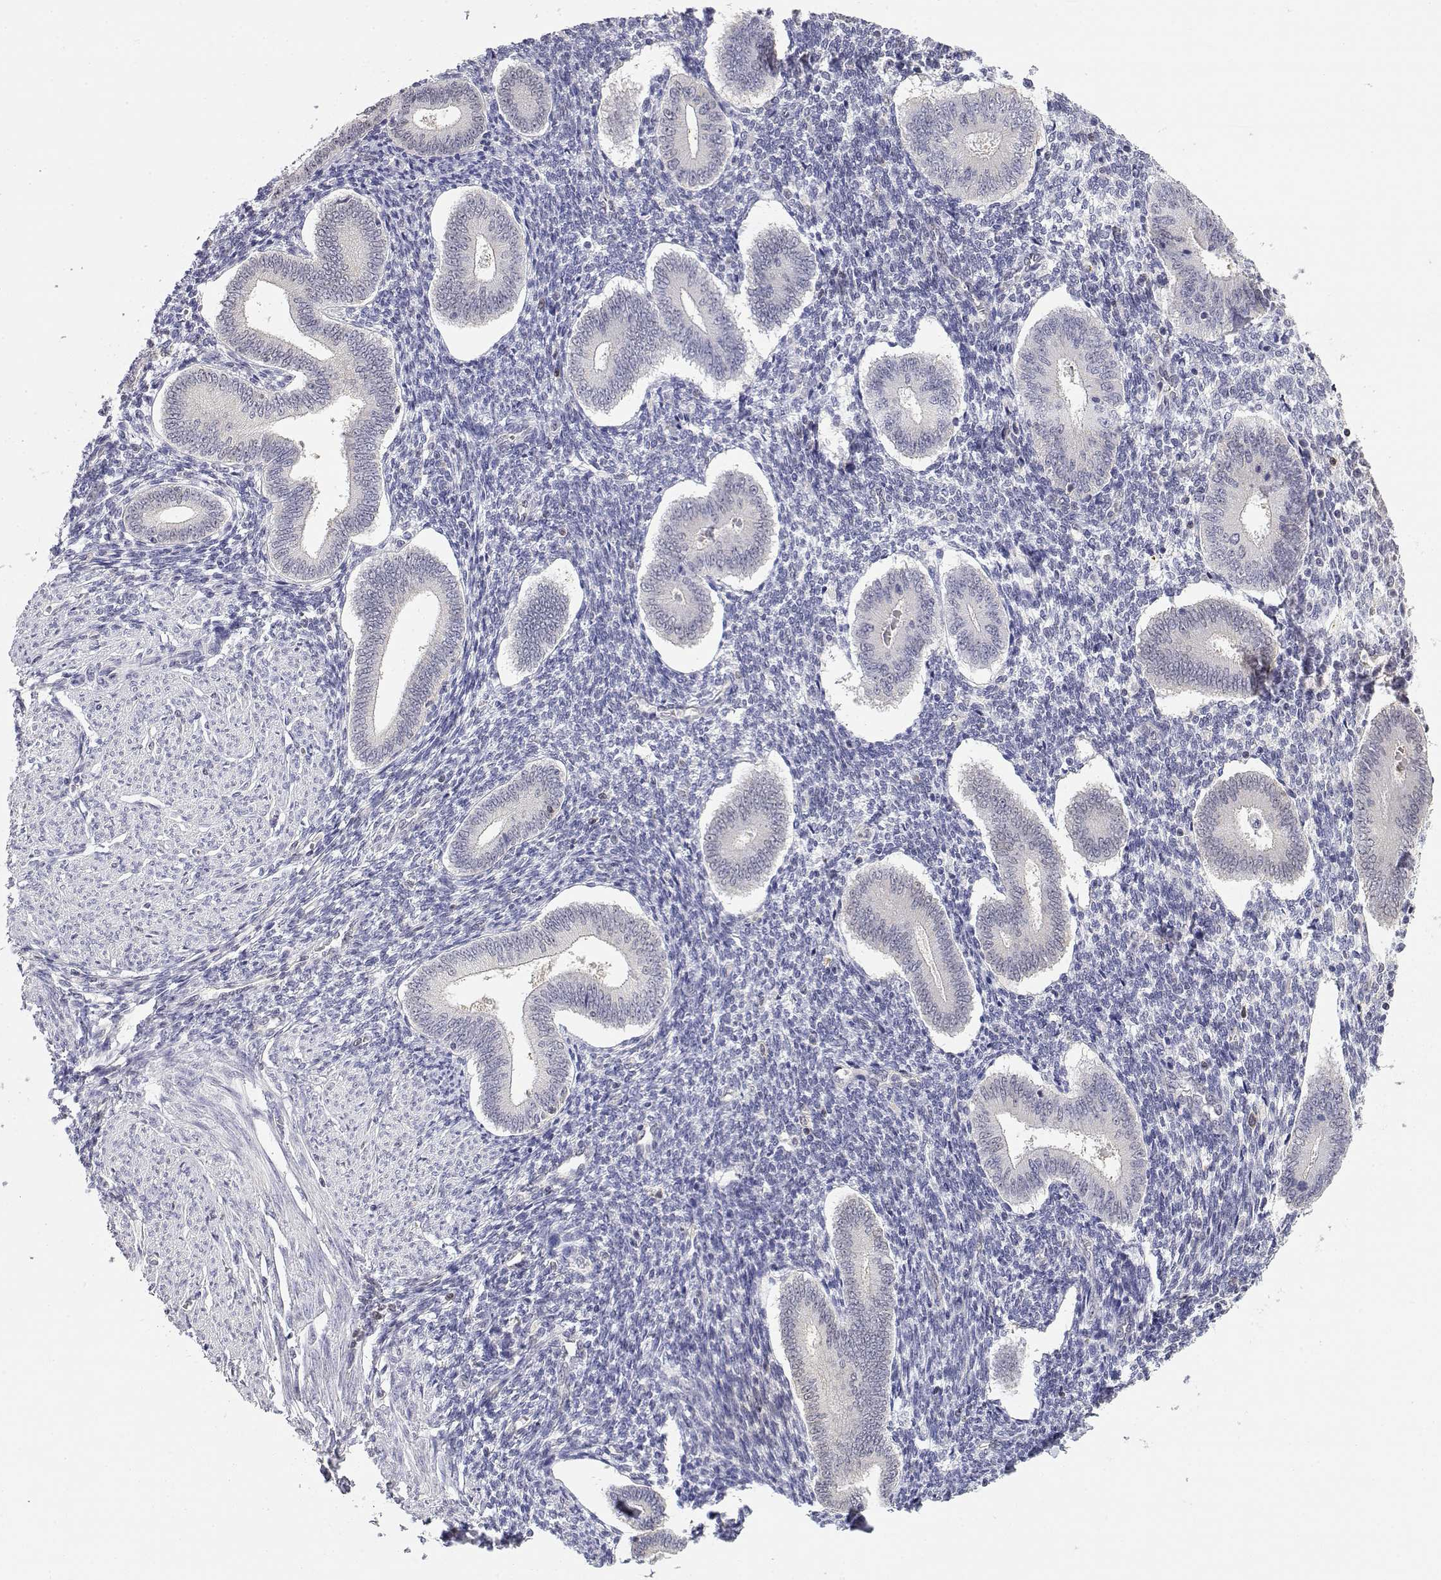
{"staining": {"intensity": "negative", "quantity": "none", "location": "none"}, "tissue": "endometrium", "cell_type": "Cells in endometrial stroma", "image_type": "normal", "snomed": [{"axis": "morphology", "description": "Normal tissue, NOS"}, {"axis": "topography", "description": "Endometrium"}], "caption": "DAB (3,3'-diaminobenzidine) immunohistochemical staining of unremarkable human endometrium exhibits no significant expression in cells in endometrial stroma.", "gene": "ADA", "patient": {"sex": "female", "age": 40}}